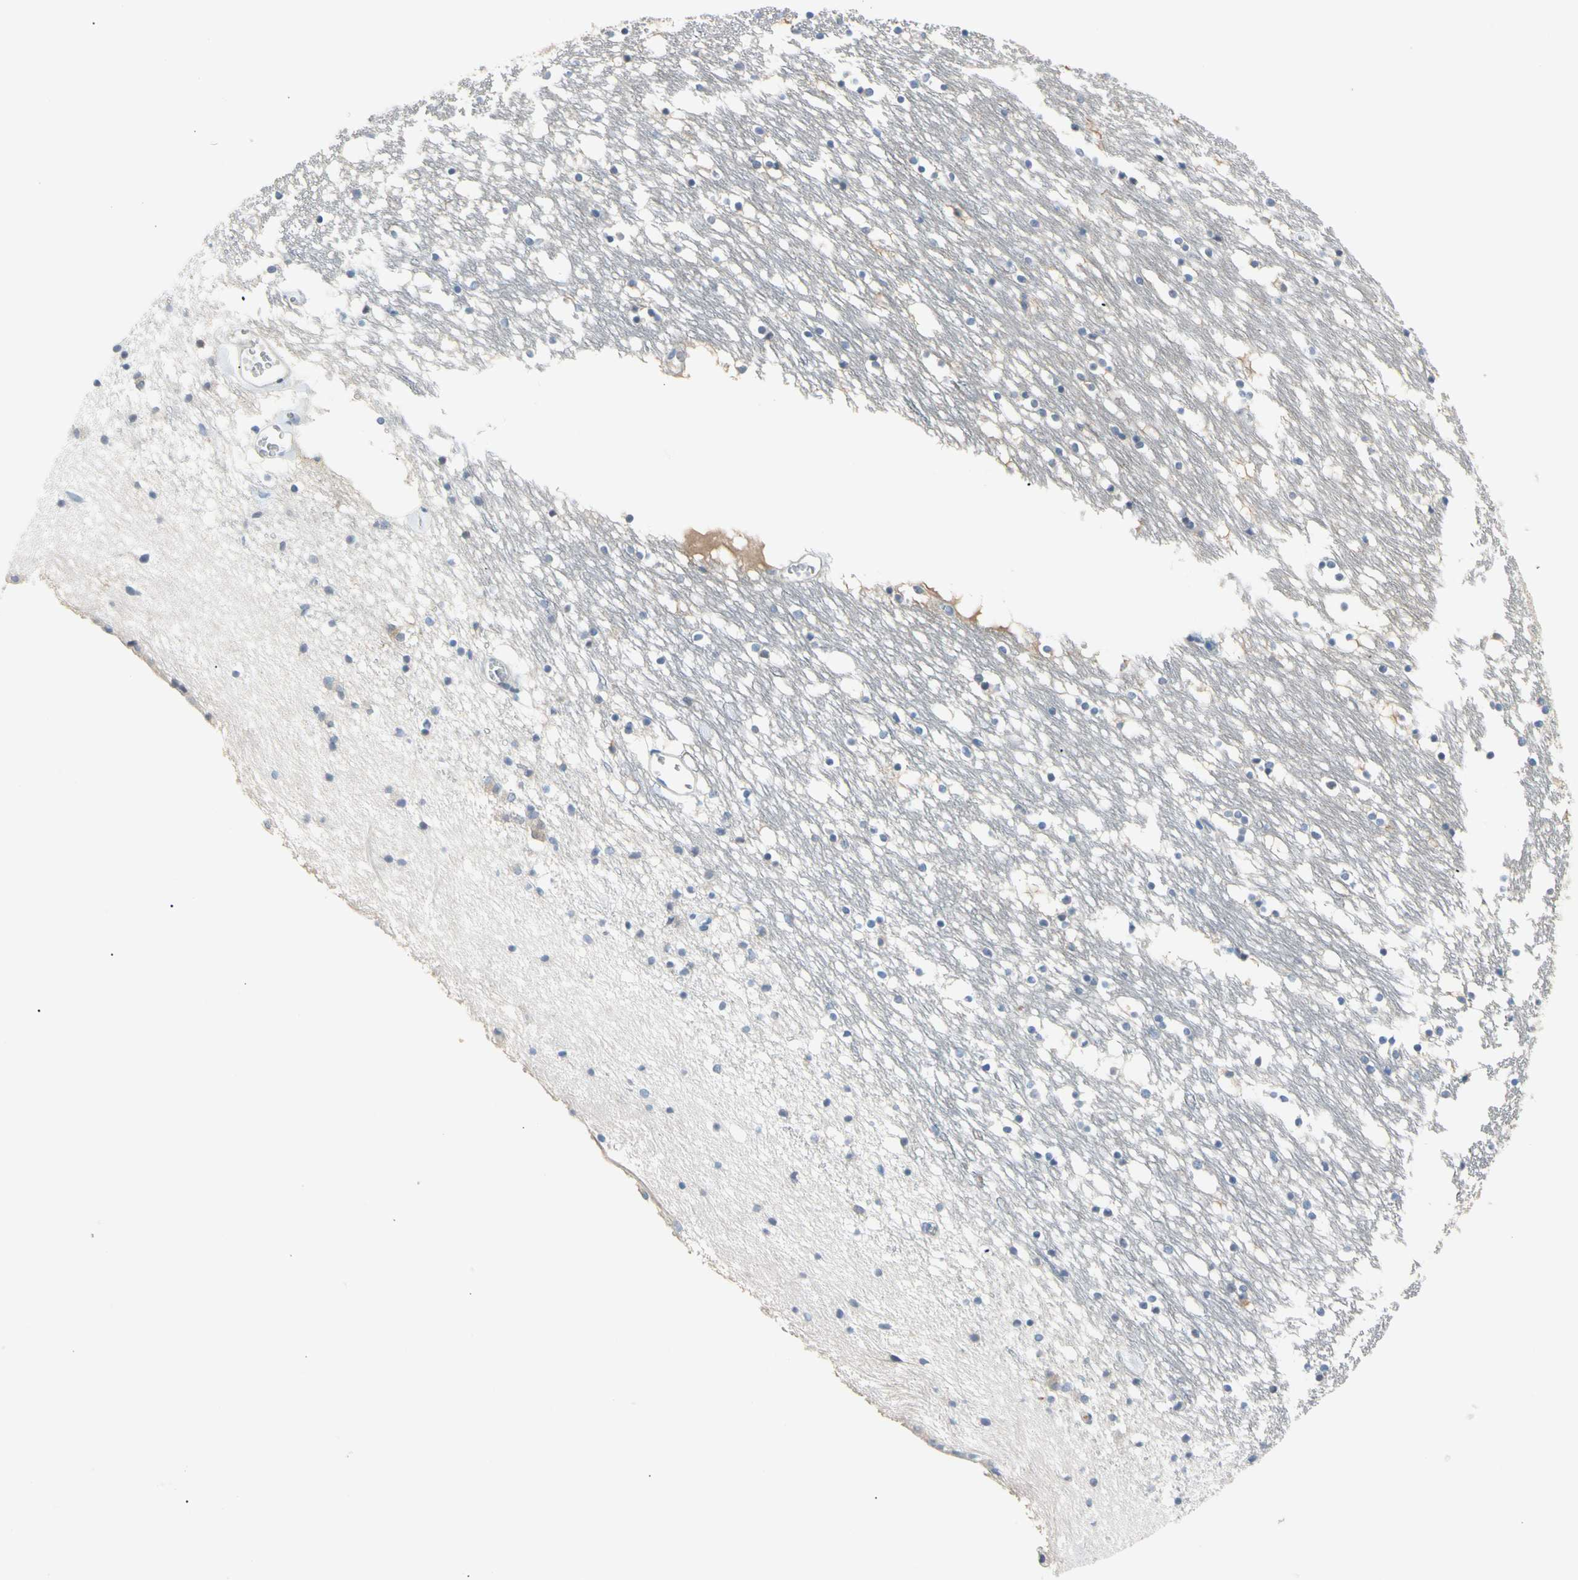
{"staining": {"intensity": "negative", "quantity": "none", "location": "none"}, "tissue": "caudate", "cell_type": "Glial cells", "image_type": "normal", "snomed": [{"axis": "morphology", "description": "Normal tissue, NOS"}, {"axis": "topography", "description": "Lateral ventricle wall"}], "caption": "Benign caudate was stained to show a protein in brown. There is no significant staining in glial cells. (Brightfield microscopy of DAB (3,3'-diaminobenzidine) immunohistochemistry (IHC) at high magnification).", "gene": "MARK1", "patient": {"sex": "male", "age": 45}}